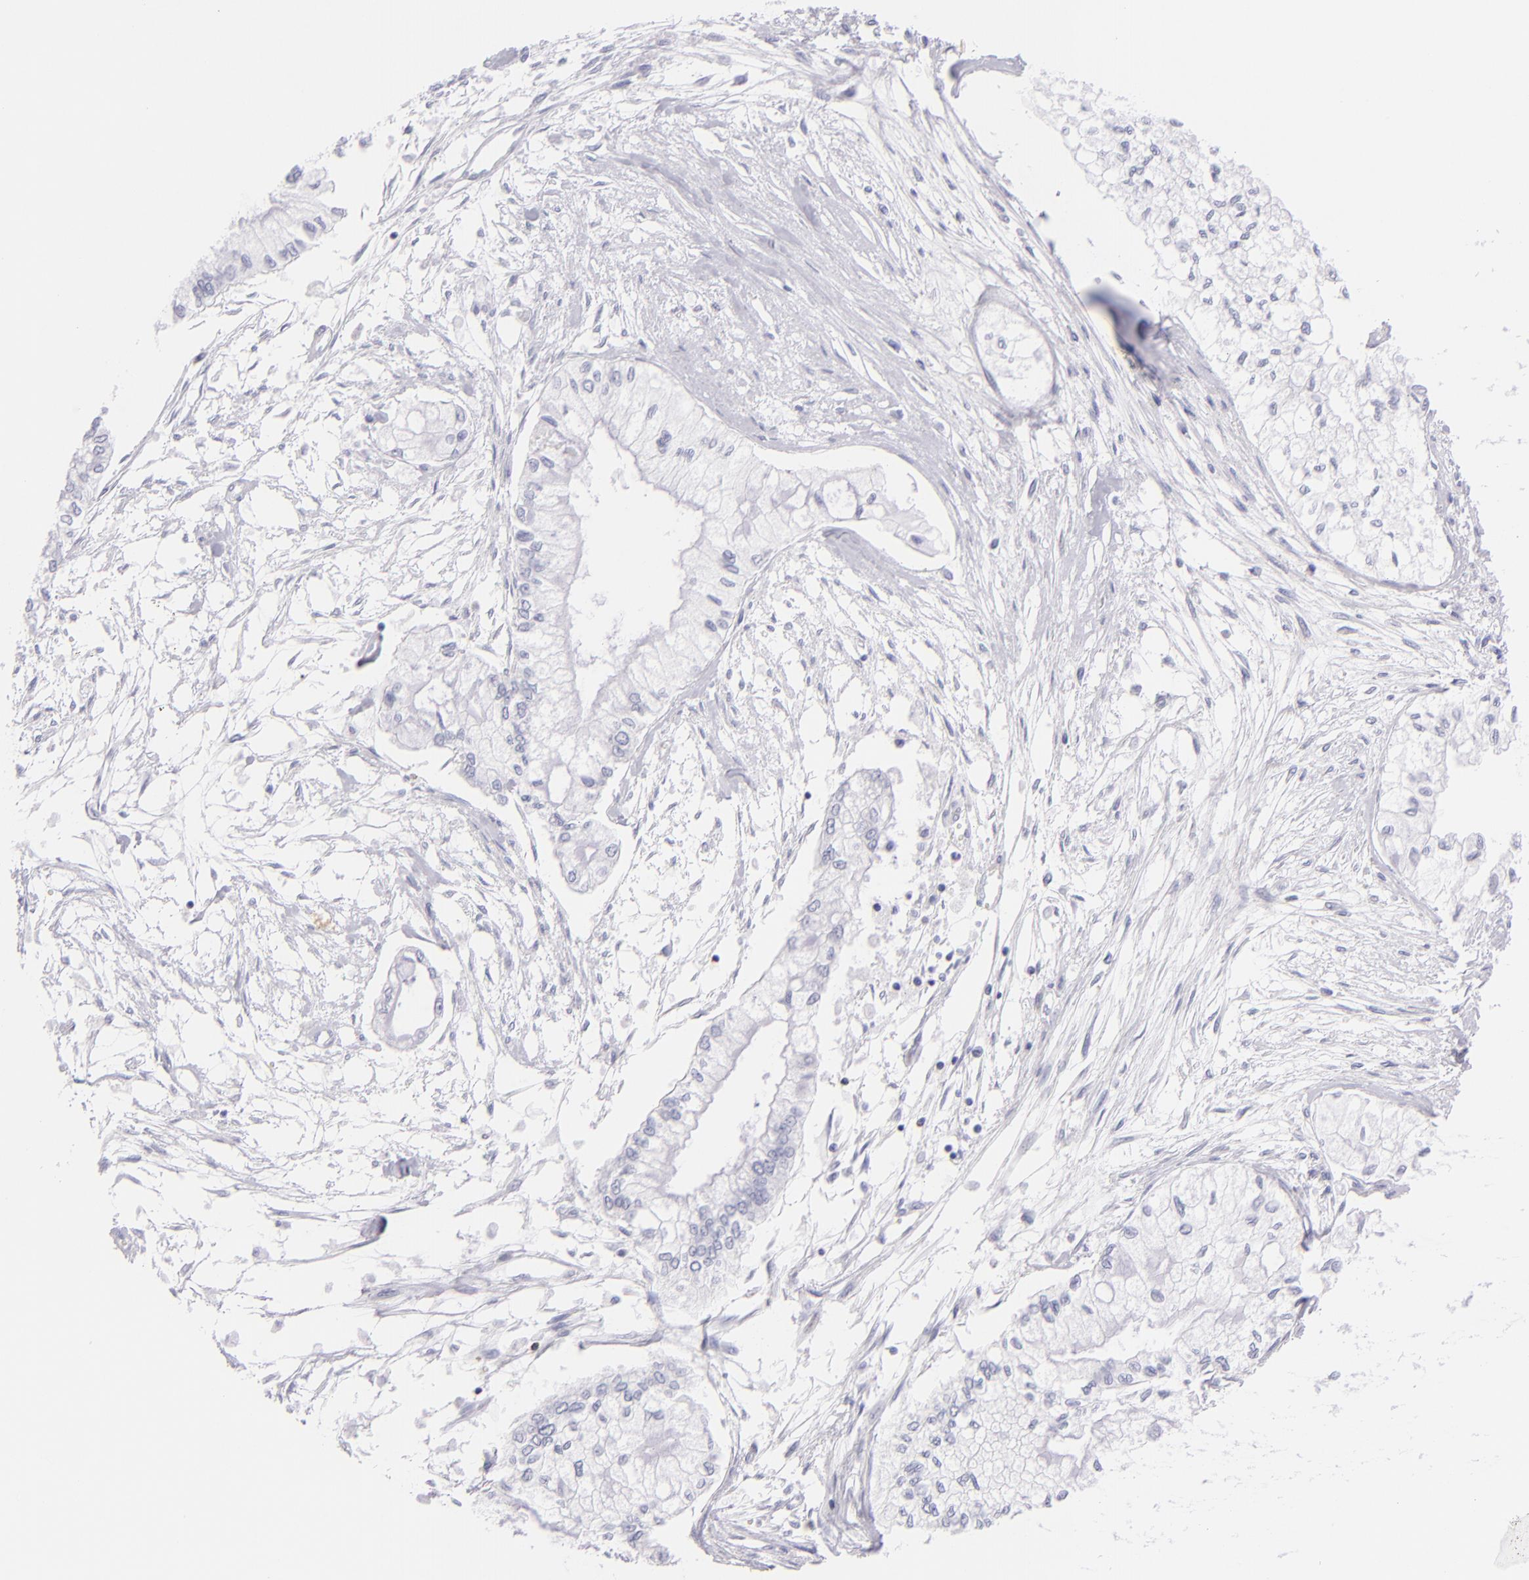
{"staining": {"intensity": "negative", "quantity": "none", "location": "none"}, "tissue": "pancreatic cancer", "cell_type": "Tumor cells", "image_type": "cancer", "snomed": [{"axis": "morphology", "description": "Adenocarcinoma, NOS"}, {"axis": "topography", "description": "Pancreas"}], "caption": "Tumor cells show no significant positivity in adenocarcinoma (pancreatic).", "gene": "PRF1", "patient": {"sex": "male", "age": 79}}